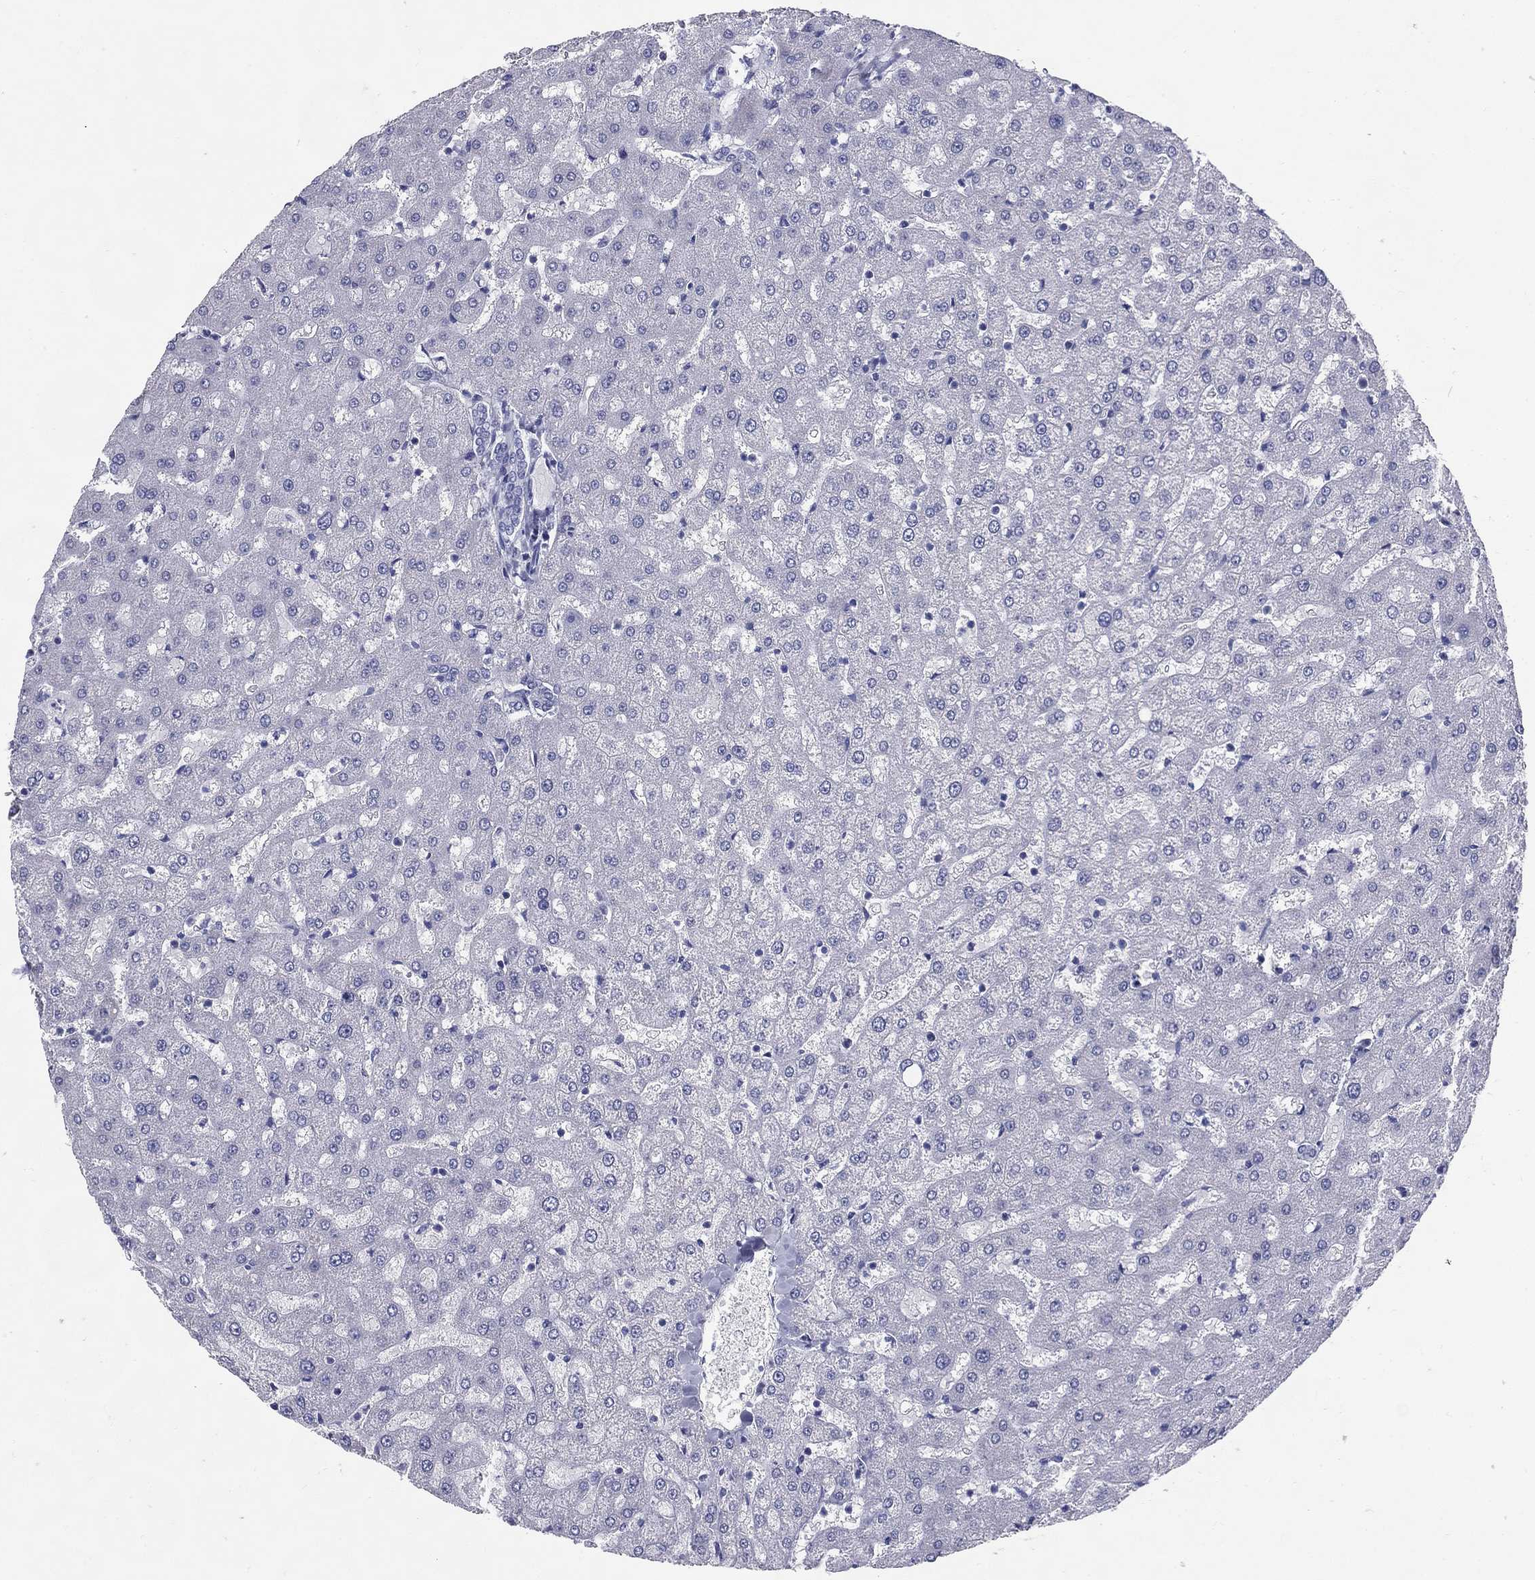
{"staining": {"intensity": "negative", "quantity": "none", "location": "none"}, "tissue": "liver", "cell_type": "Cholangiocytes", "image_type": "normal", "snomed": [{"axis": "morphology", "description": "Normal tissue, NOS"}, {"axis": "topography", "description": "Liver"}], "caption": "Immunohistochemistry (IHC) of benign liver demonstrates no expression in cholangiocytes.", "gene": "KIF2C", "patient": {"sex": "female", "age": 50}}